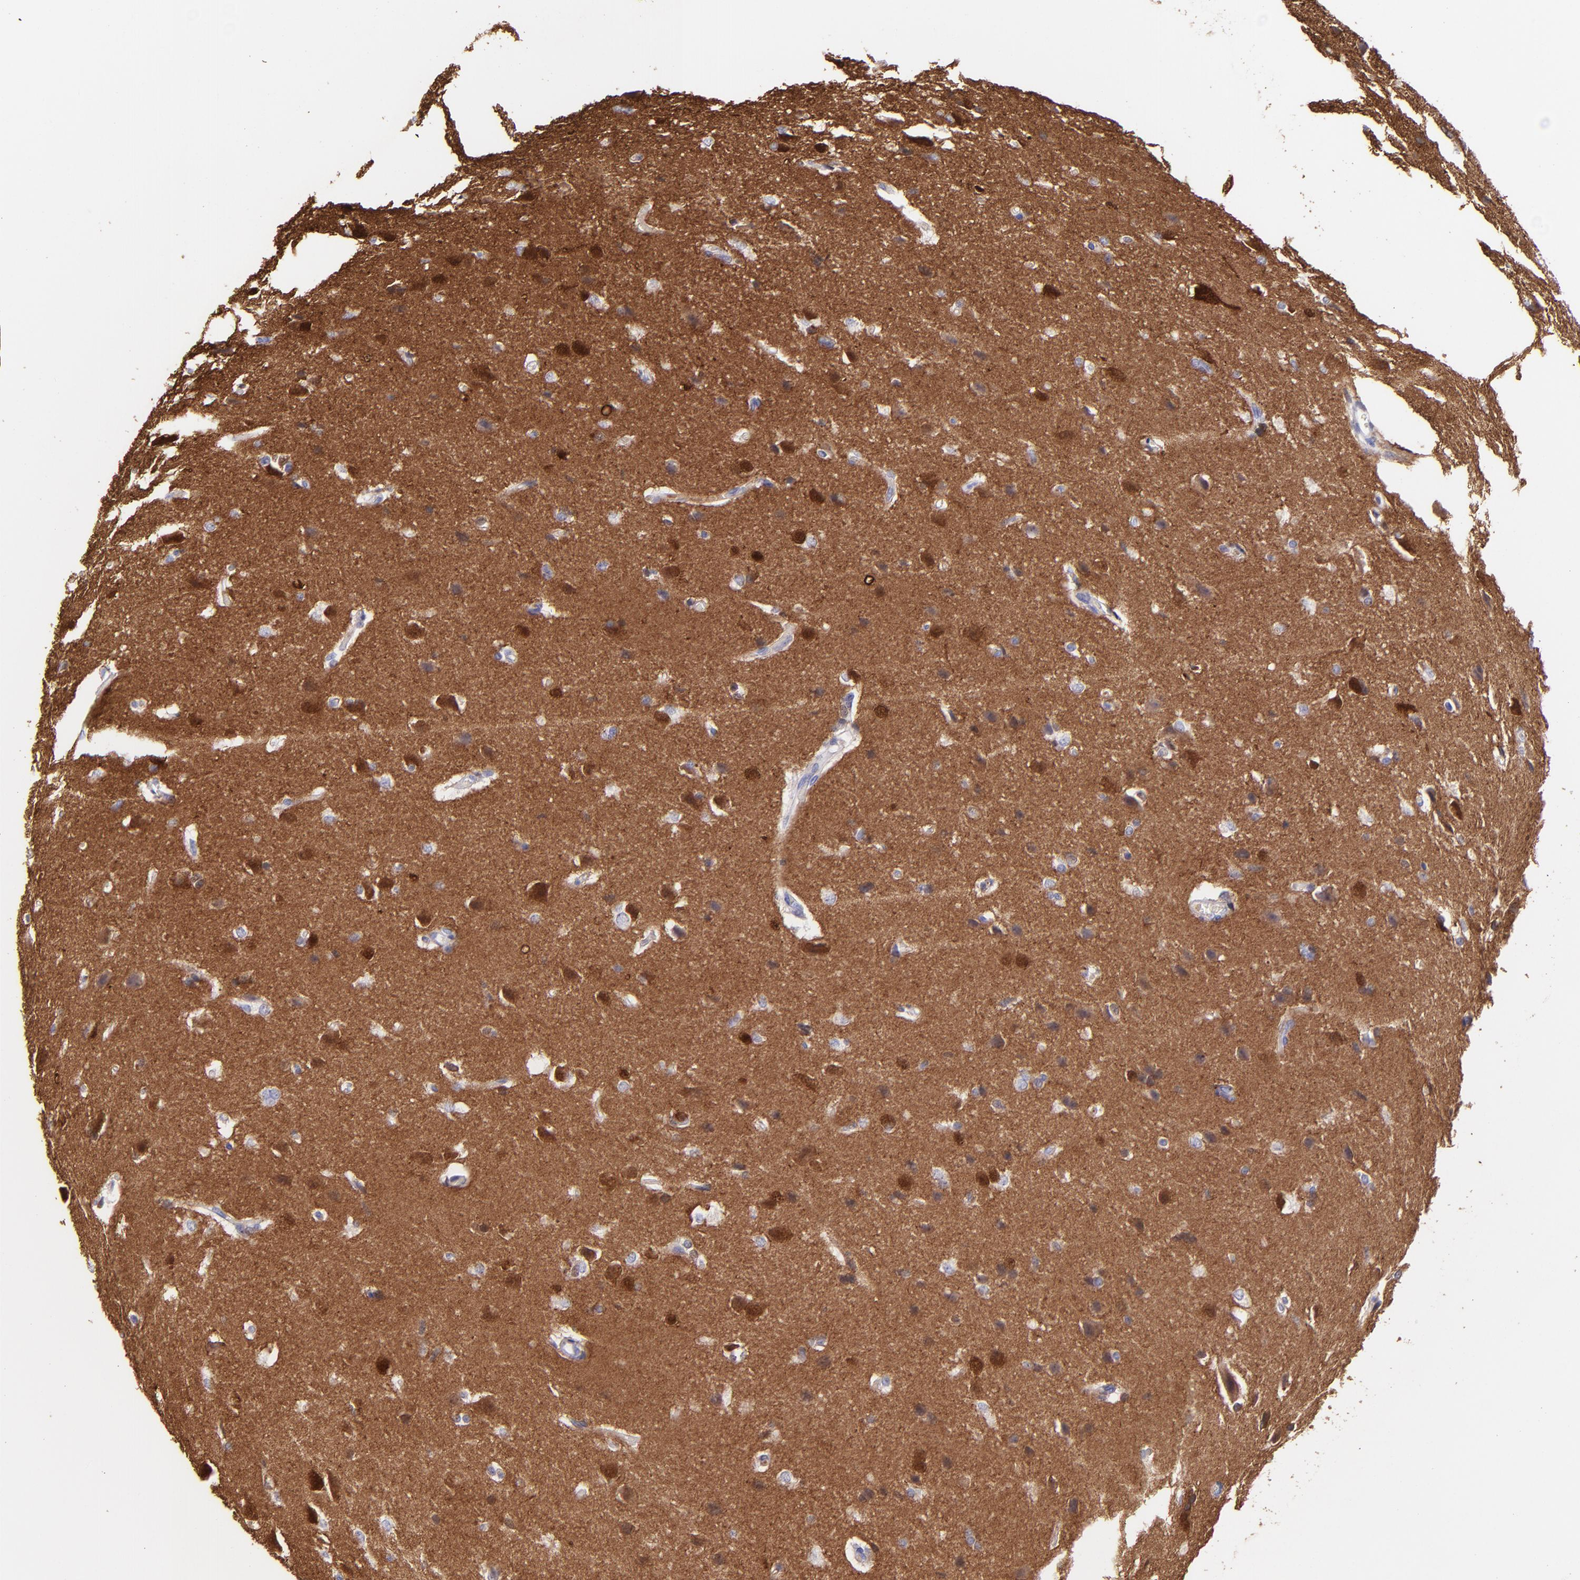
{"staining": {"intensity": "moderate", "quantity": "<25%", "location": "cytoplasmic/membranous,nuclear"}, "tissue": "glioma", "cell_type": "Tumor cells", "image_type": "cancer", "snomed": [{"axis": "morphology", "description": "Glioma, malignant, High grade"}, {"axis": "topography", "description": "Brain"}], "caption": "Immunohistochemical staining of malignant high-grade glioma shows moderate cytoplasmic/membranous and nuclear protein staining in about <25% of tumor cells.", "gene": "UCHL1", "patient": {"sex": "male", "age": 68}}